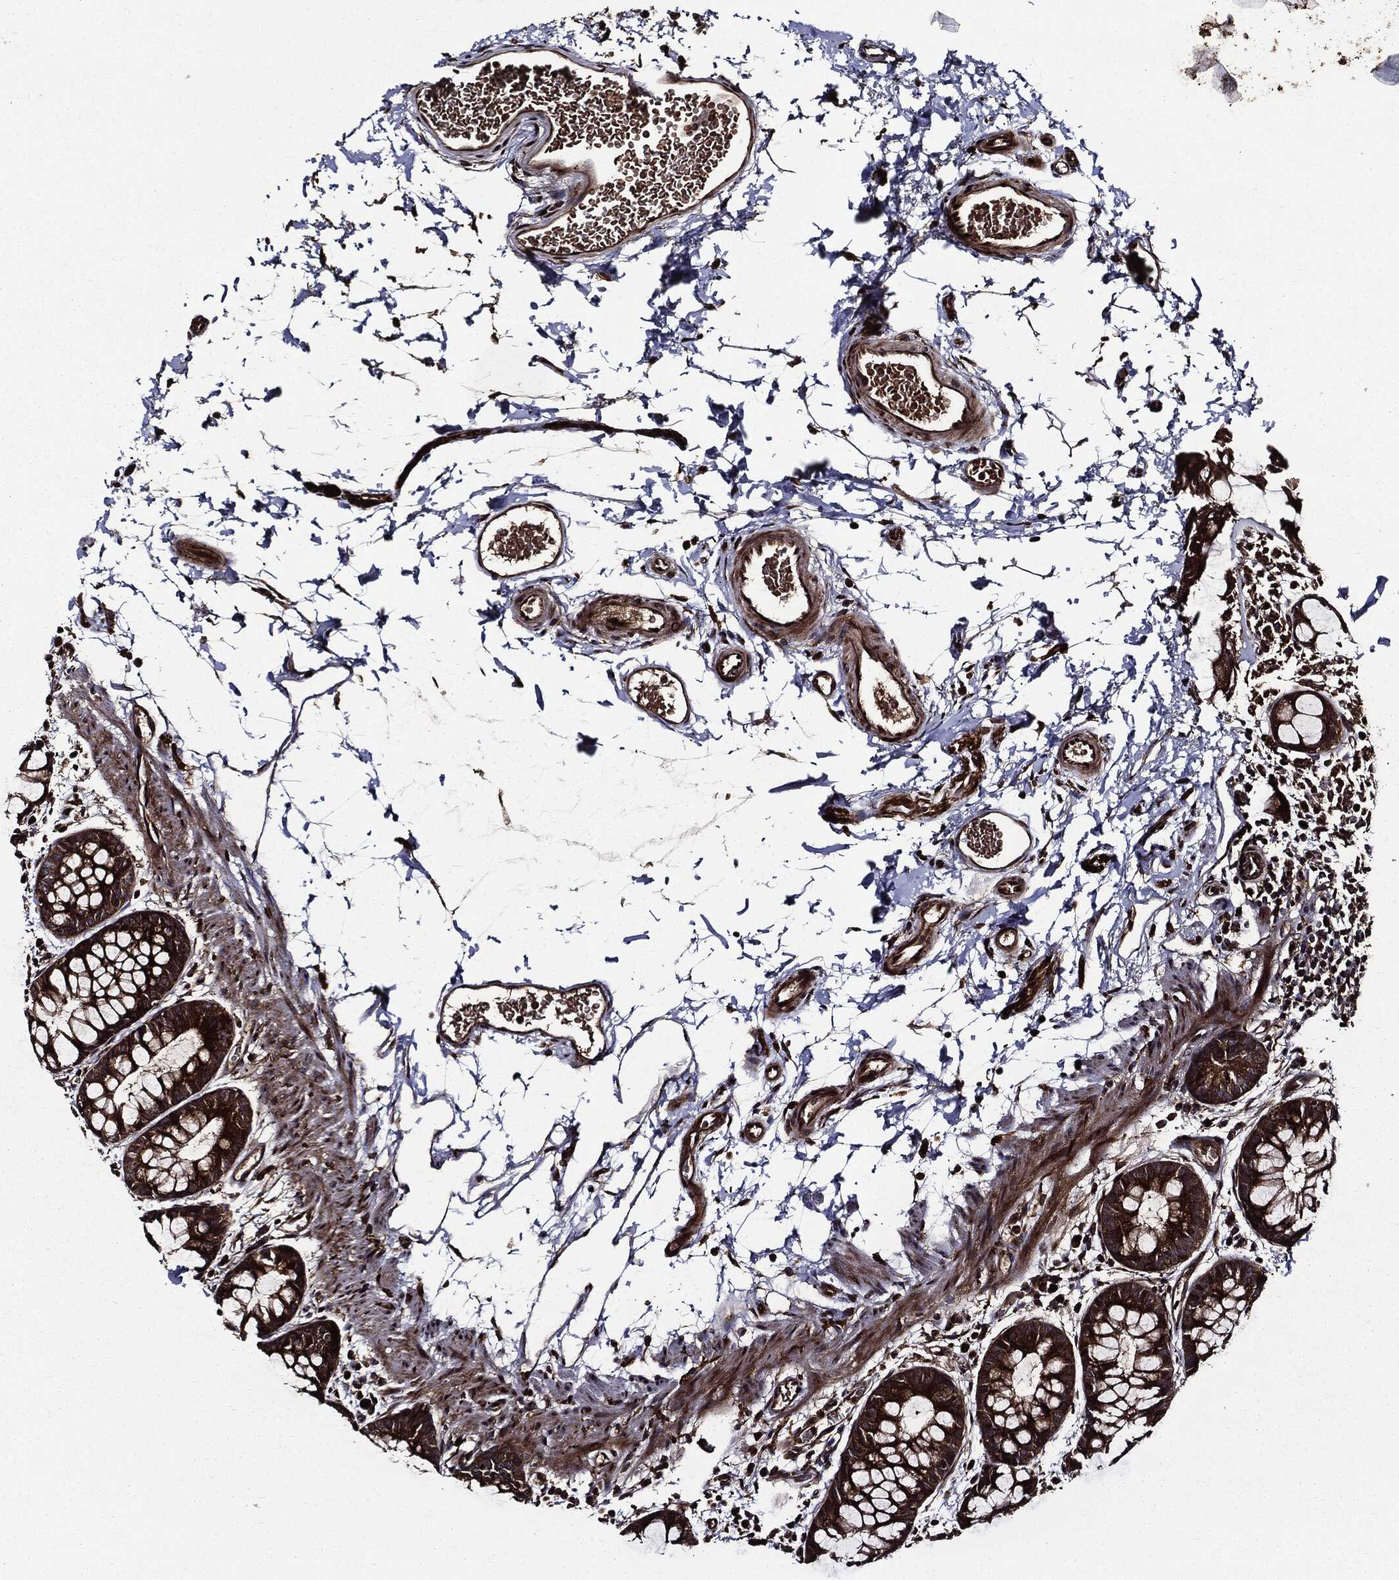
{"staining": {"intensity": "strong", "quantity": "25%-75%", "location": "cytoplasmic/membranous"}, "tissue": "rectum", "cell_type": "Glandular cells", "image_type": "normal", "snomed": [{"axis": "morphology", "description": "Normal tissue, NOS"}, {"axis": "topography", "description": "Rectum"}], "caption": "Protein staining of normal rectum displays strong cytoplasmic/membranous staining in about 25%-75% of glandular cells.", "gene": "HTT", "patient": {"sex": "male", "age": 57}}